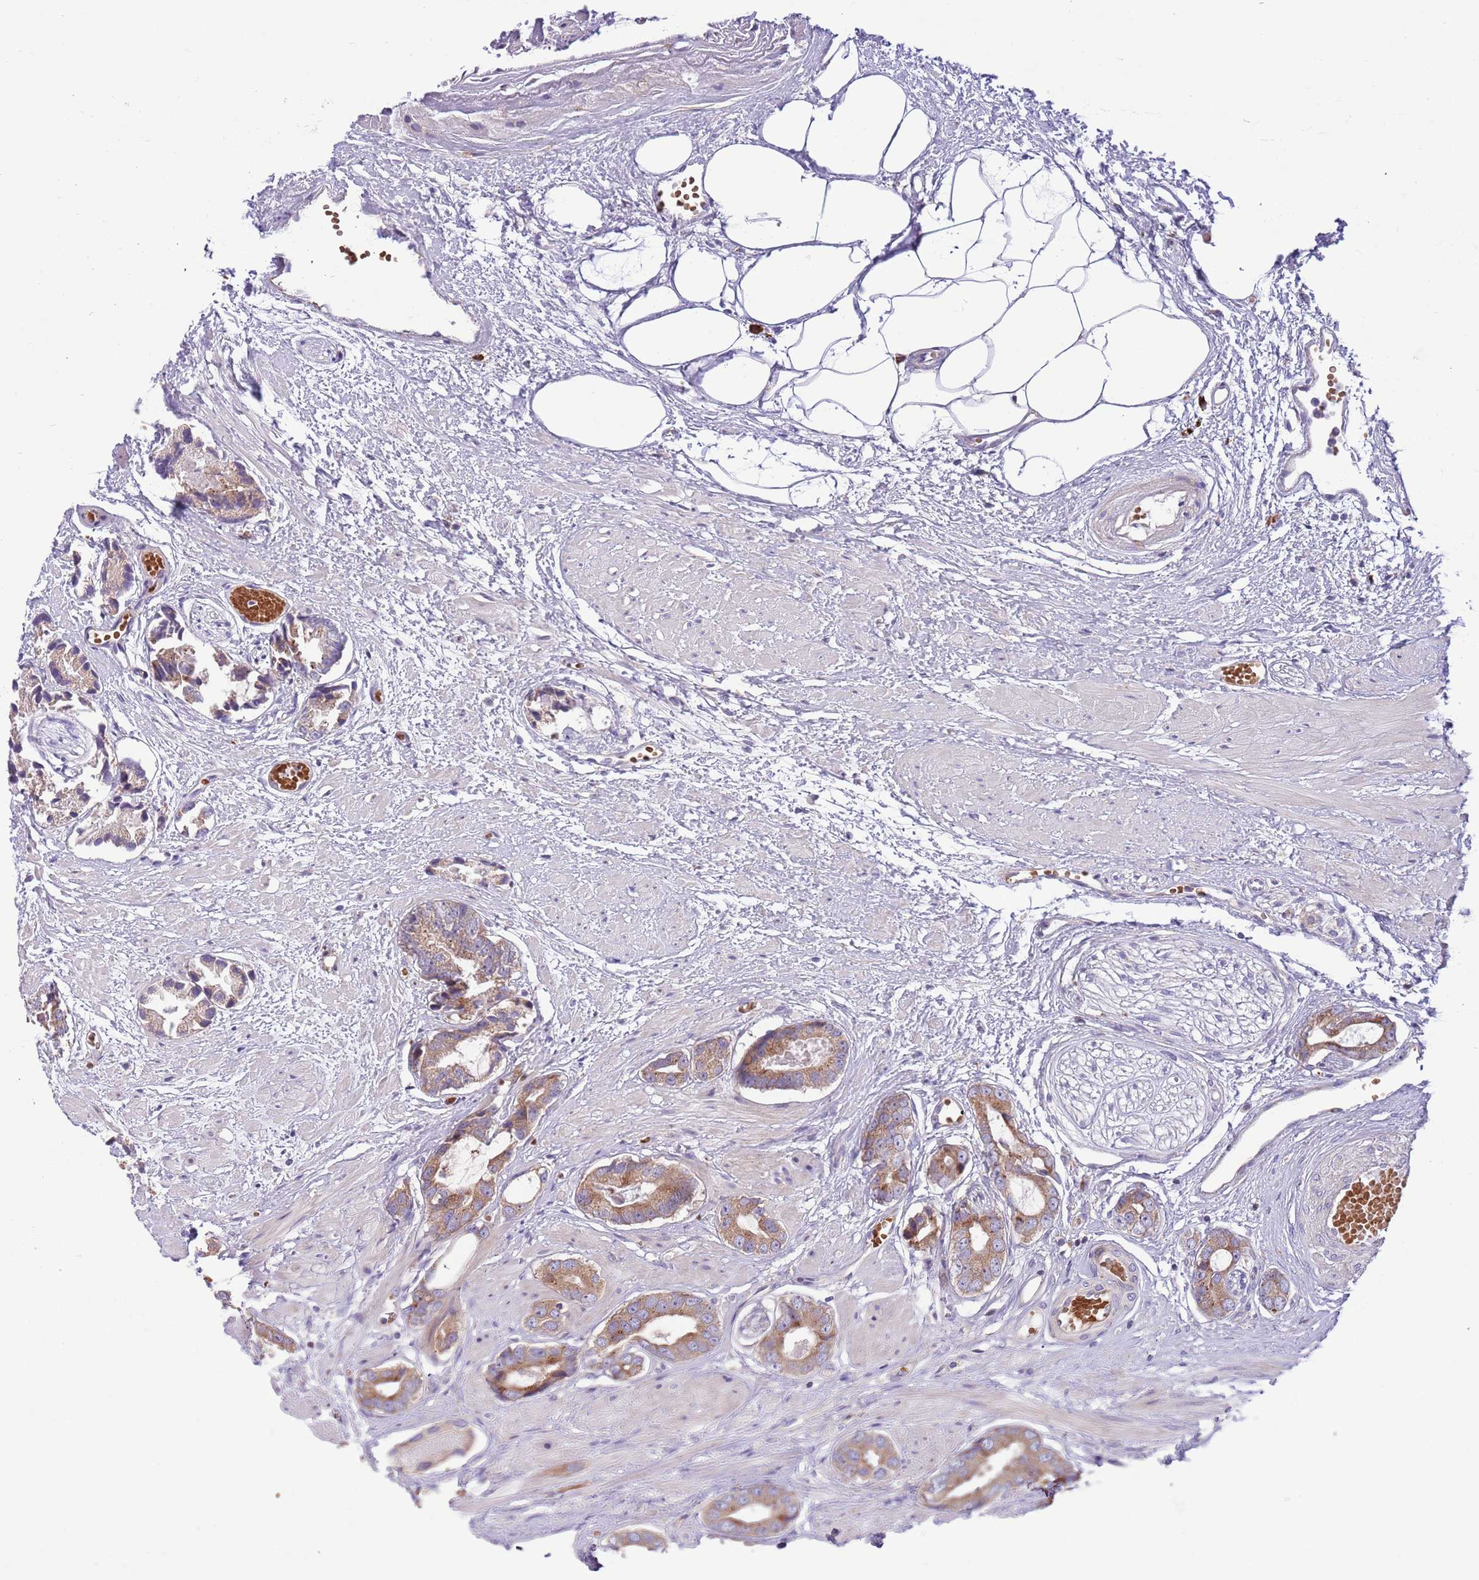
{"staining": {"intensity": "moderate", "quantity": ">75%", "location": "cytoplasmic/membranous"}, "tissue": "prostate cancer", "cell_type": "Tumor cells", "image_type": "cancer", "snomed": [{"axis": "morphology", "description": "Adenocarcinoma, Low grade"}, {"axis": "topography", "description": "Prostate"}], "caption": "Low-grade adenocarcinoma (prostate) stained with a brown dye displays moderate cytoplasmic/membranous positive staining in approximately >75% of tumor cells.", "gene": "DAND5", "patient": {"sex": "male", "age": 64}}